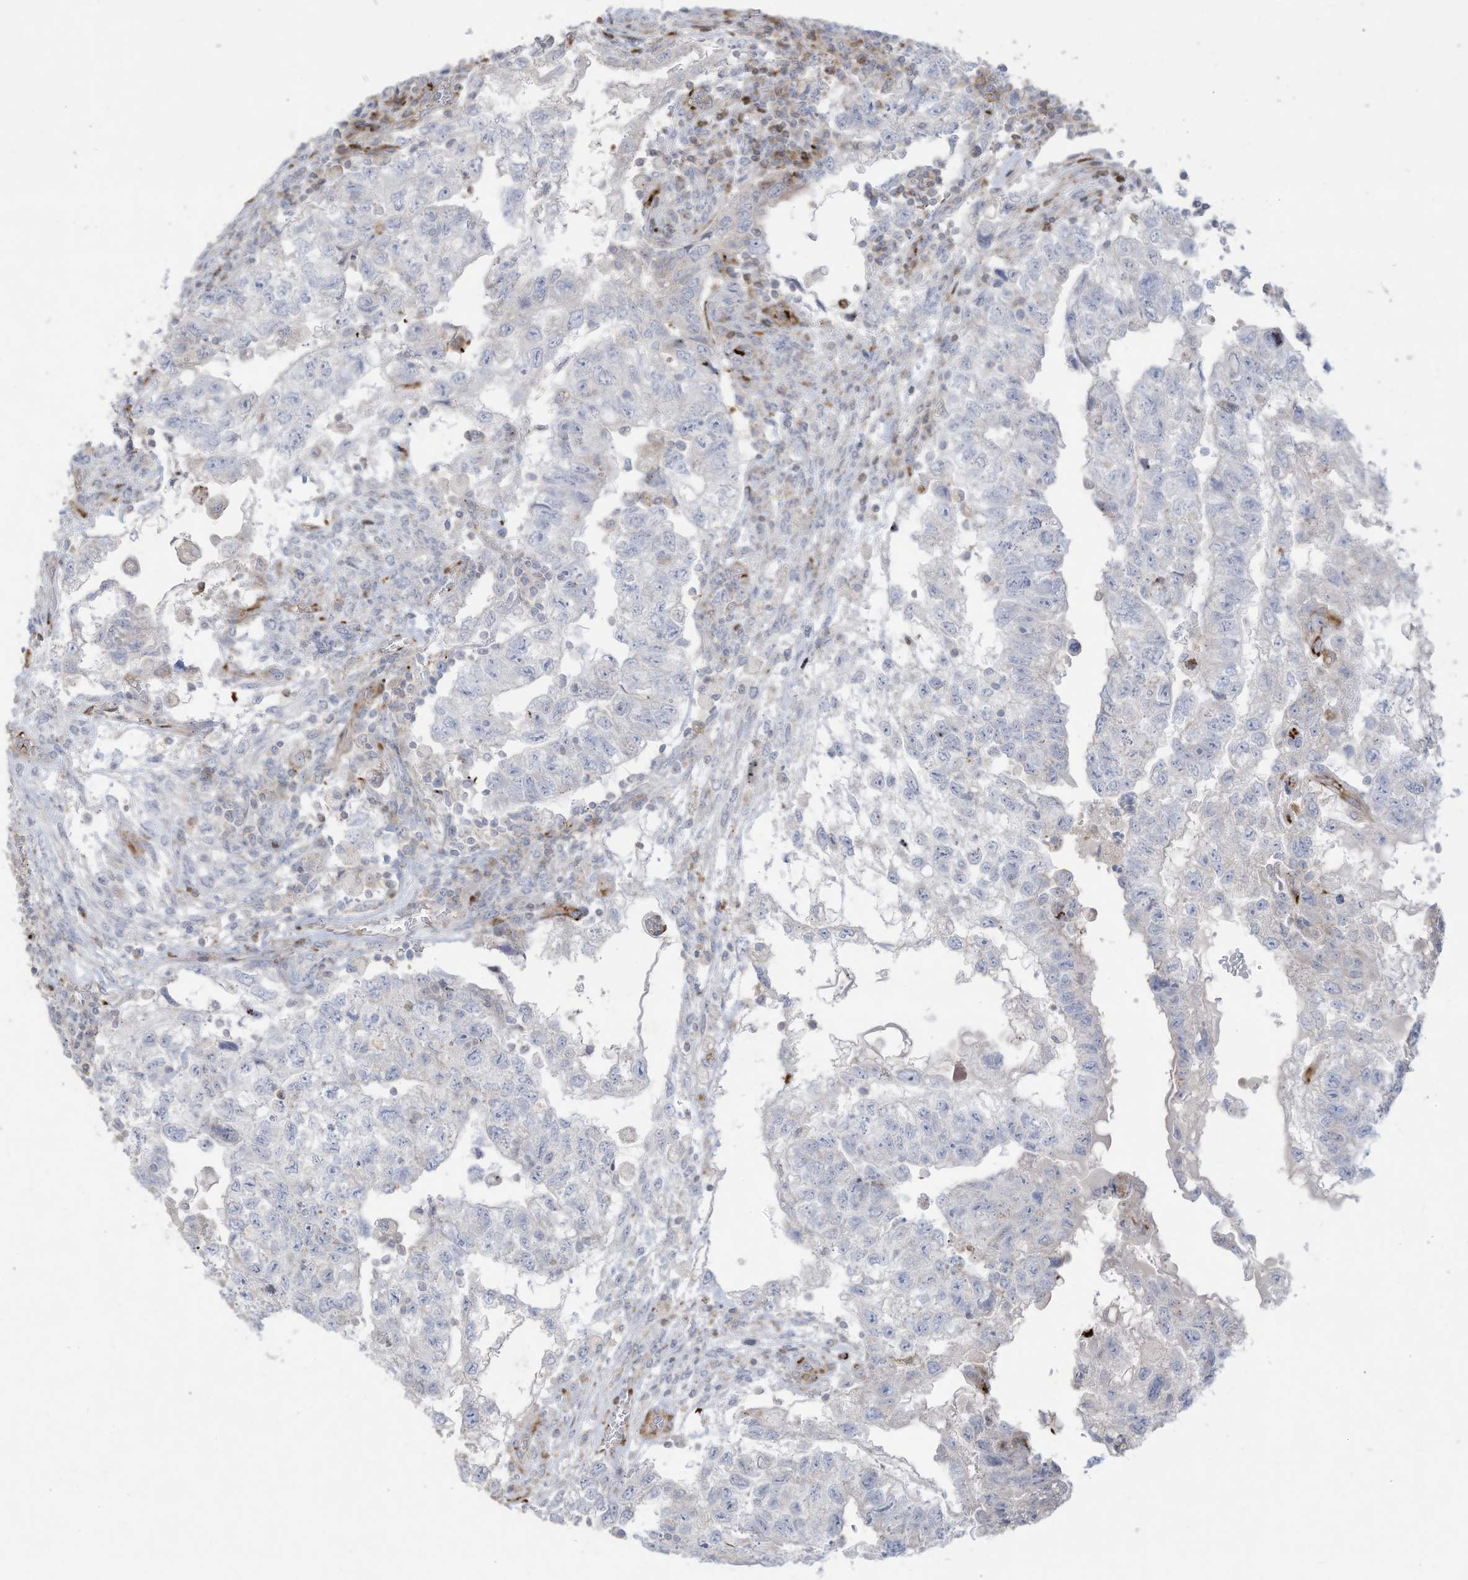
{"staining": {"intensity": "negative", "quantity": "none", "location": "none"}, "tissue": "testis cancer", "cell_type": "Tumor cells", "image_type": "cancer", "snomed": [{"axis": "morphology", "description": "Carcinoma, Embryonal, NOS"}, {"axis": "topography", "description": "Testis"}], "caption": "Immunohistochemistry micrograph of neoplastic tissue: human testis cancer (embryonal carcinoma) stained with DAB shows no significant protein positivity in tumor cells. (DAB (3,3'-diaminobenzidine) immunohistochemistry visualized using brightfield microscopy, high magnification).", "gene": "THNSL2", "patient": {"sex": "male", "age": 36}}